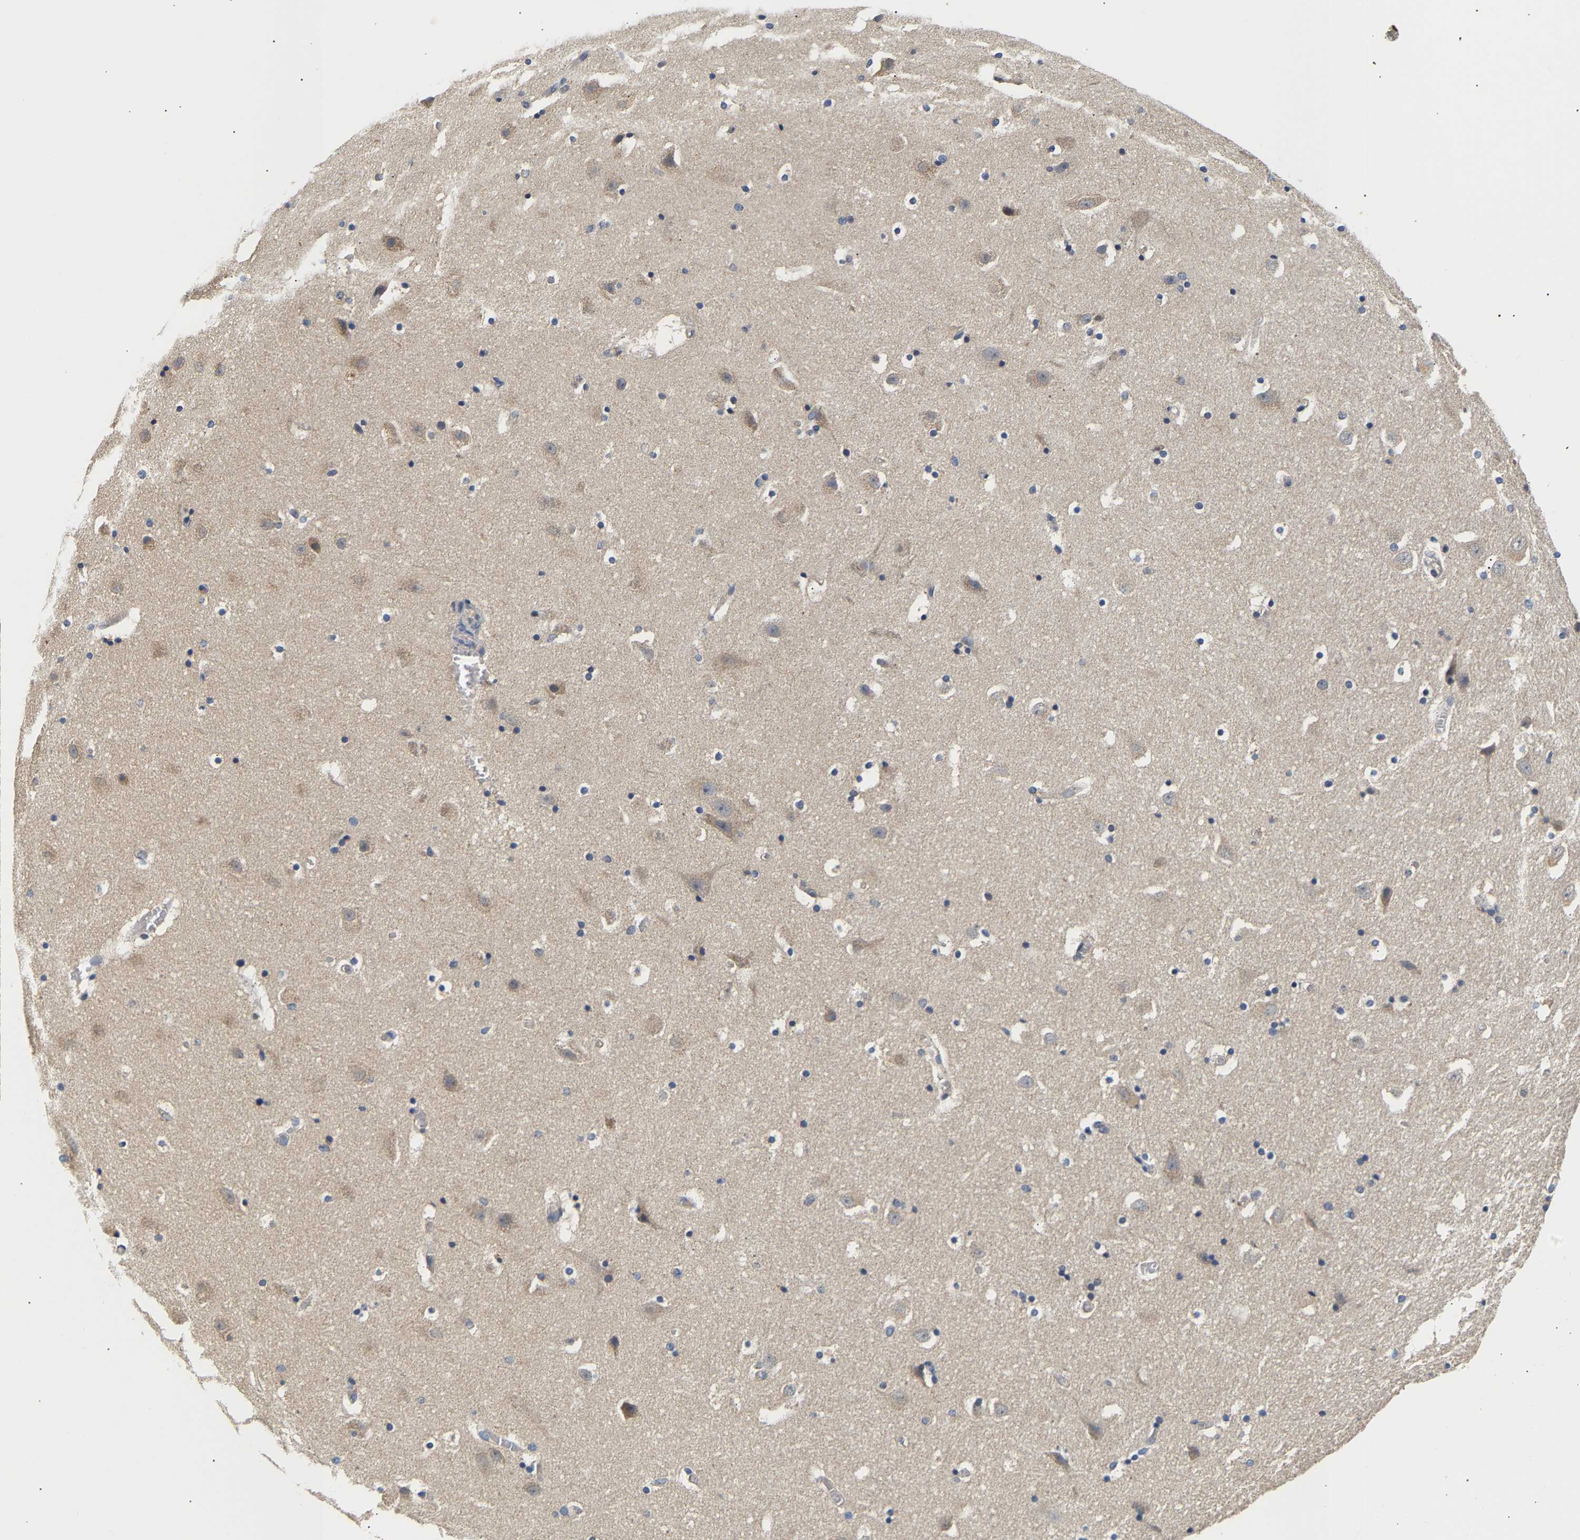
{"staining": {"intensity": "weak", "quantity": "<25%", "location": "cytoplasmic/membranous"}, "tissue": "hippocampus", "cell_type": "Glial cells", "image_type": "normal", "snomed": [{"axis": "morphology", "description": "Normal tissue, NOS"}, {"axis": "topography", "description": "Hippocampus"}], "caption": "An image of human hippocampus is negative for staining in glial cells.", "gene": "PPID", "patient": {"sex": "male", "age": 45}}